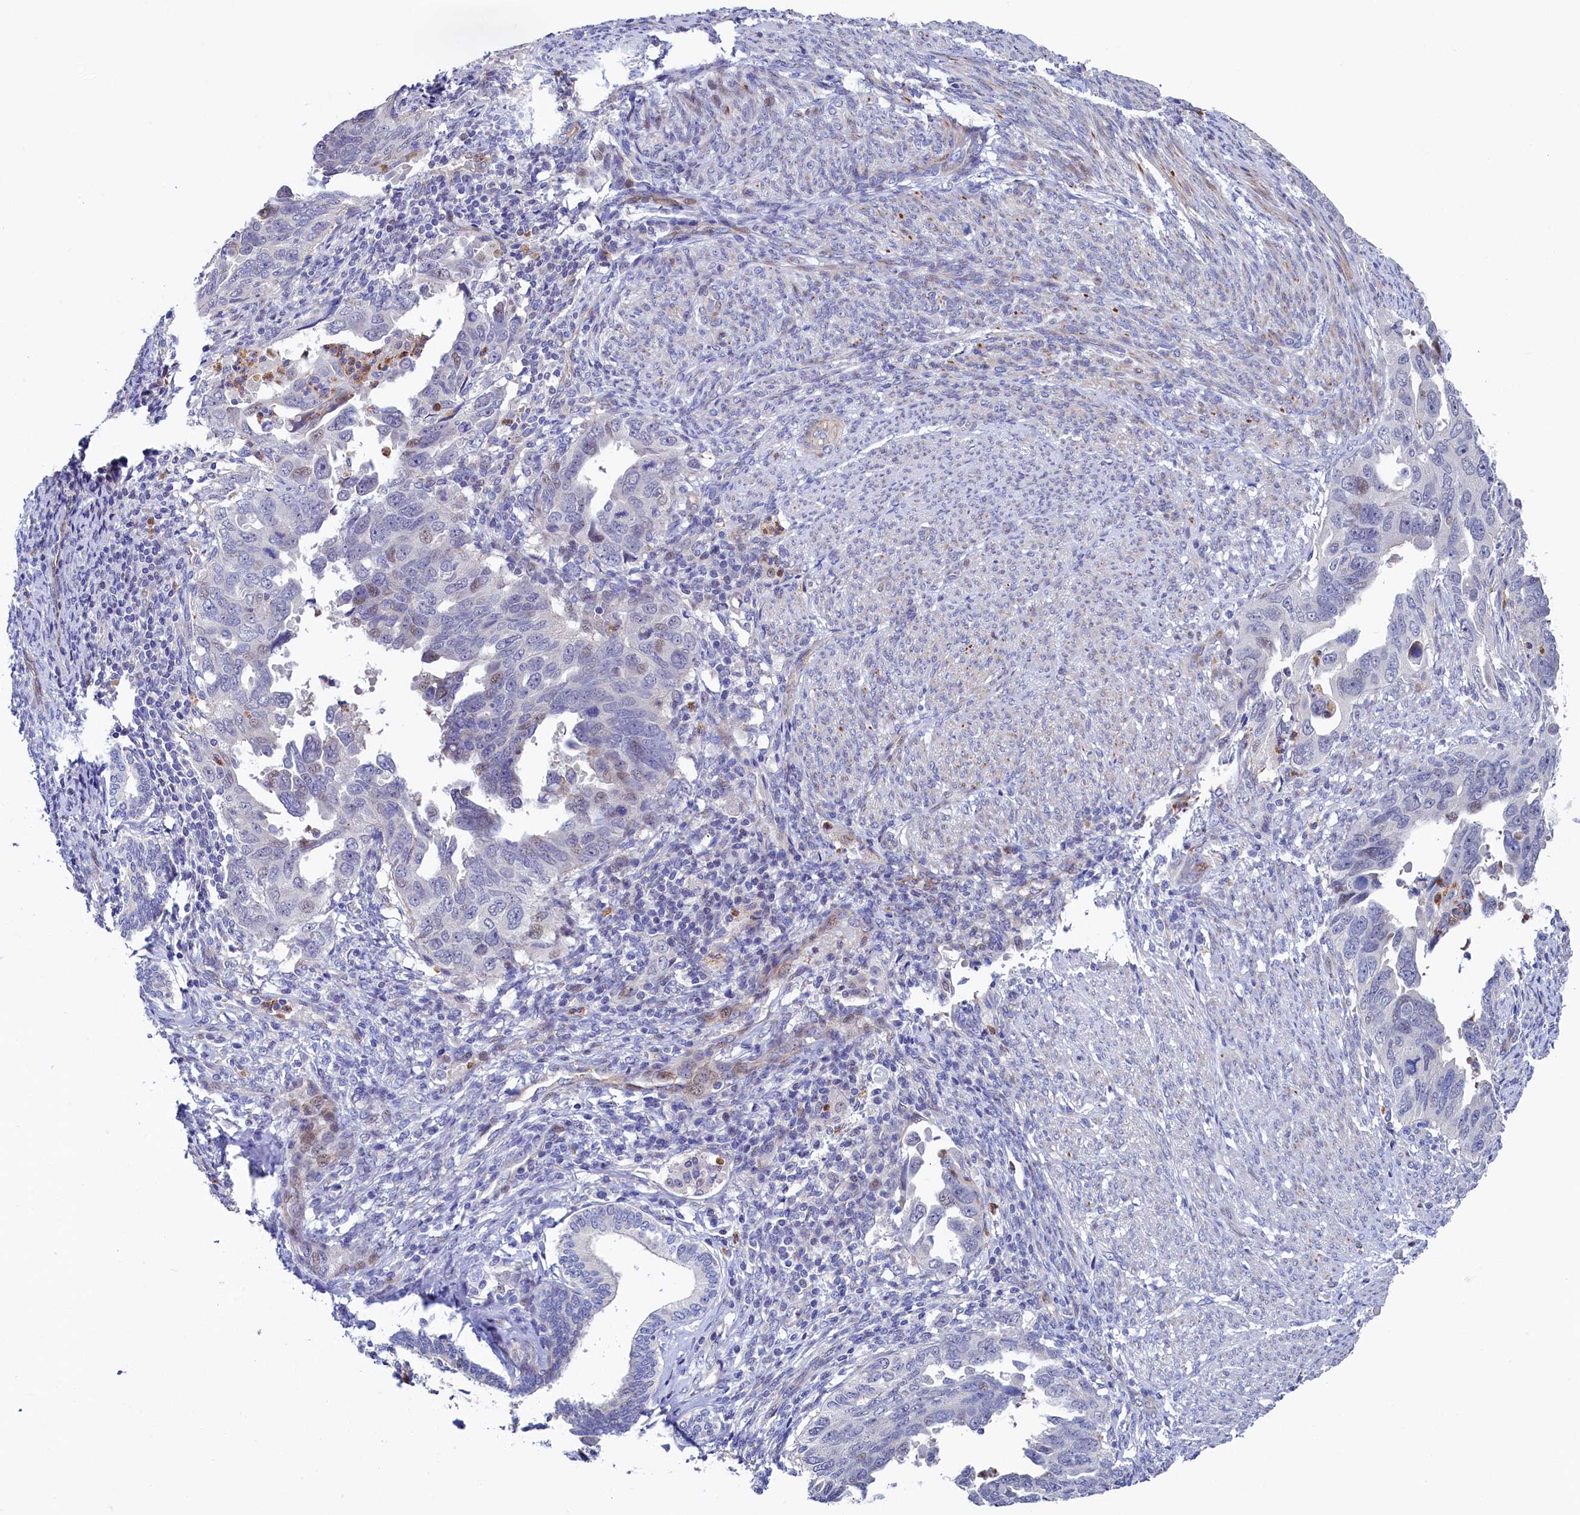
{"staining": {"intensity": "weak", "quantity": "<25%", "location": "nuclear"}, "tissue": "endometrial cancer", "cell_type": "Tumor cells", "image_type": "cancer", "snomed": [{"axis": "morphology", "description": "Adenocarcinoma, NOS"}, {"axis": "topography", "description": "Endometrium"}], "caption": "High magnification brightfield microscopy of adenocarcinoma (endometrial) stained with DAB (brown) and counterstained with hematoxylin (blue): tumor cells show no significant expression.", "gene": "PIK3C3", "patient": {"sex": "female", "age": 65}}